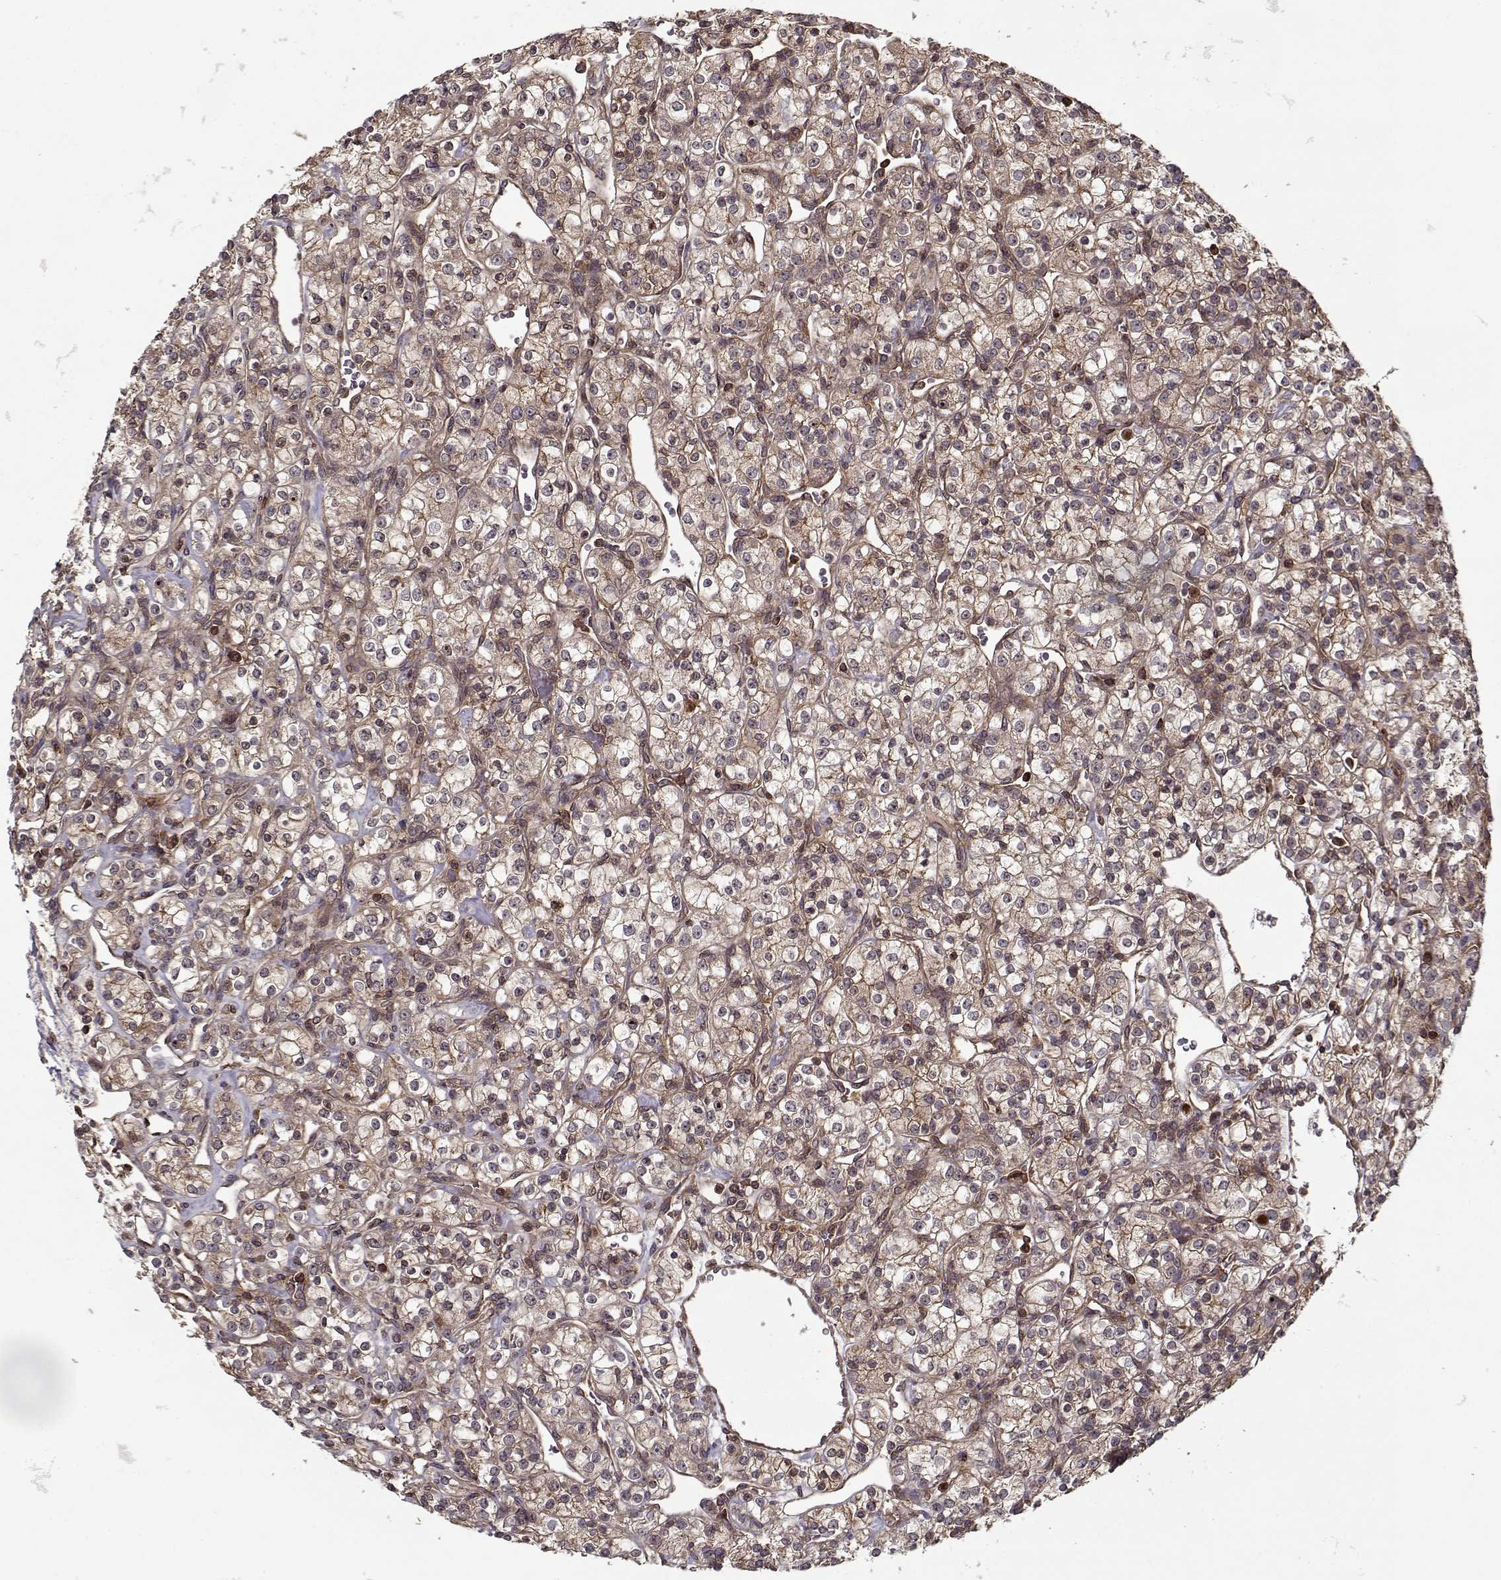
{"staining": {"intensity": "moderate", "quantity": ">75%", "location": "cytoplasmic/membranous"}, "tissue": "renal cancer", "cell_type": "Tumor cells", "image_type": "cancer", "snomed": [{"axis": "morphology", "description": "Adenocarcinoma, NOS"}, {"axis": "topography", "description": "Kidney"}], "caption": "Adenocarcinoma (renal) tissue displays moderate cytoplasmic/membranous staining in approximately >75% of tumor cells, visualized by immunohistochemistry. Immunohistochemistry stains the protein in brown and the nuclei are stained blue.", "gene": "PPP1R12A", "patient": {"sex": "male", "age": 77}}